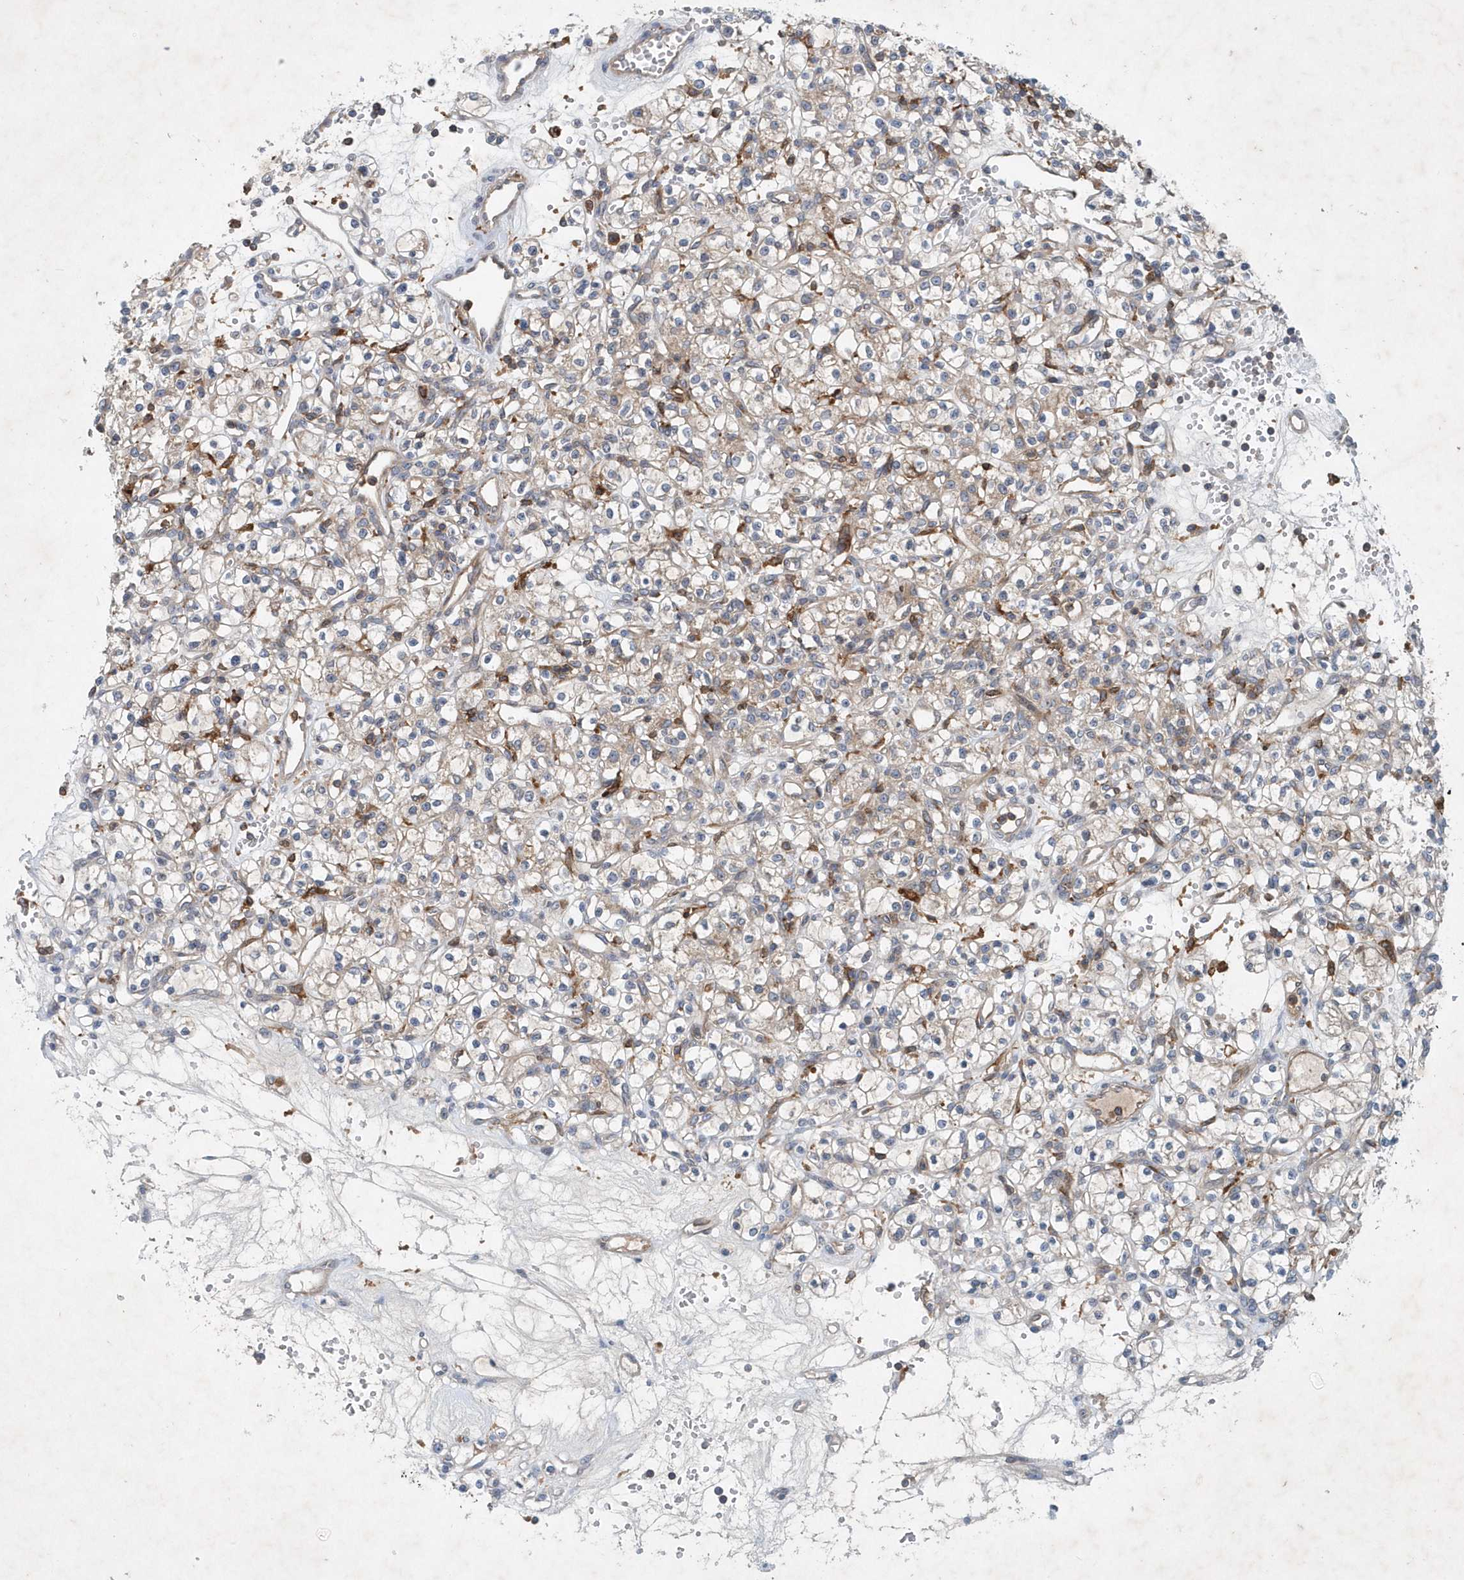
{"staining": {"intensity": "weak", "quantity": "25%-75%", "location": "cytoplasmic/membranous"}, "tissue": "renal cancer", "cell_type": "Tumor cells", "image_type": "cancer", "snomed": [{"axis": "morphology", "description": "Adenocarcinoma, NOS"}, {"axis": "topography", "description": "Kidney"}], "caption": "The immunohistochemical stain shows weak cytoplasmic/membranous expression in tumor cells of adenocarcinoma (renal) tissue. The protein of interest is shown in brown color, while the nuclei are stained blue.", "gene": "P2RY10", "patient": {"sex": "female", "age": 59}}